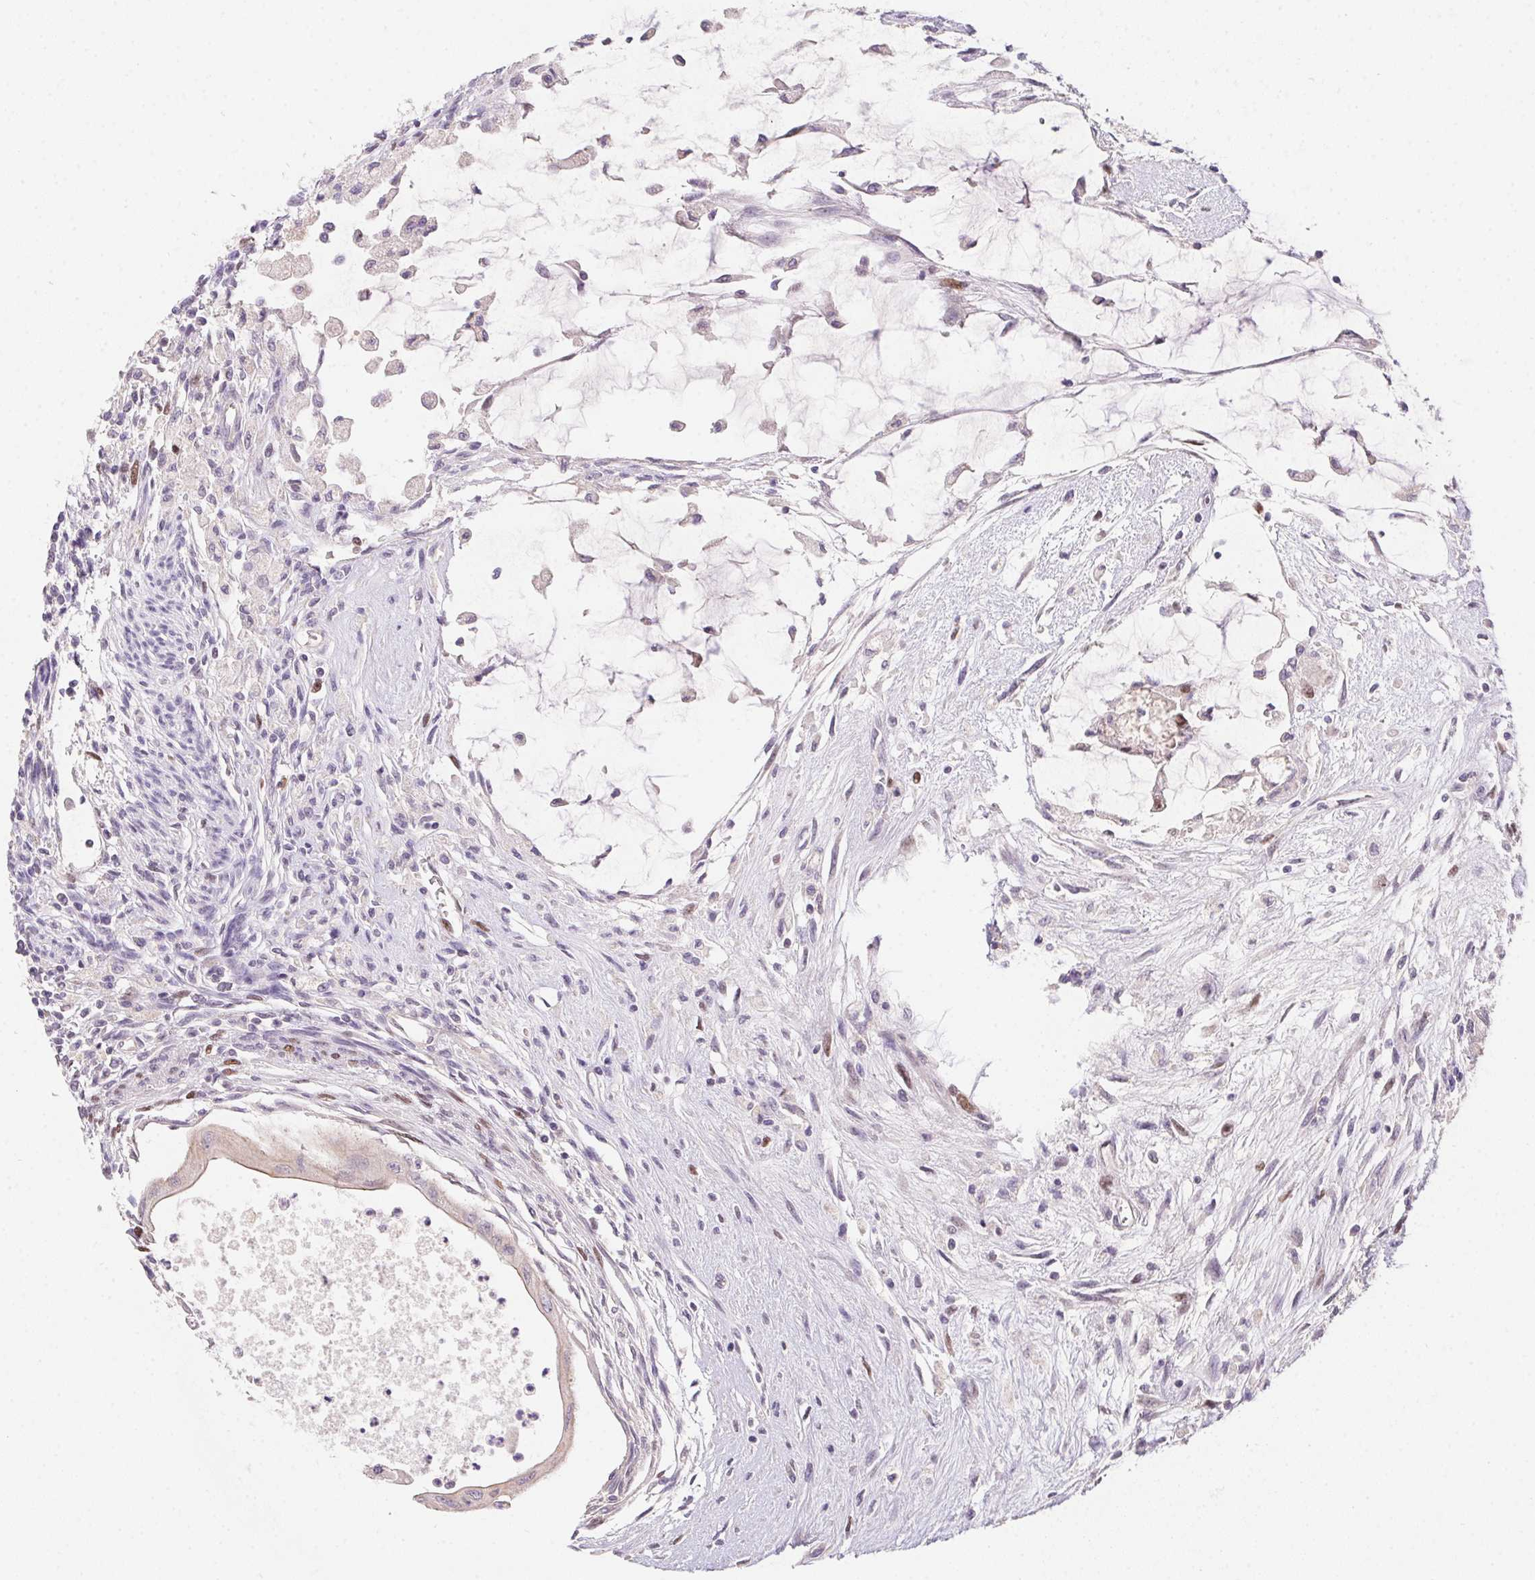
{"staining": {"intensity": "moderate", "quantity": "<25%", "location": "cytoplasmic/membranous,nuclear"}, "tissue": "testis cancer", "cell_type": "Tumor cells", "image_type": "cancer", "snomed": [{"axis": "morphology", "description": "Carcinoma, Embryonal, NOS"}, {"axis": "topography", "description": "Testis"}], "caption": "Tumor cells reveal moderate cytoplasmic/membranous and nuclear positivity in about <25% of cells in testis cancer (embryonal carcinoma). The protein of interest is stained brown, and the nuclei are stained in blue (DAB IHC with brightfield microscopy, high magnification).", "gene": "HELLS", "patient": {"sex": "male", "age": 37}}